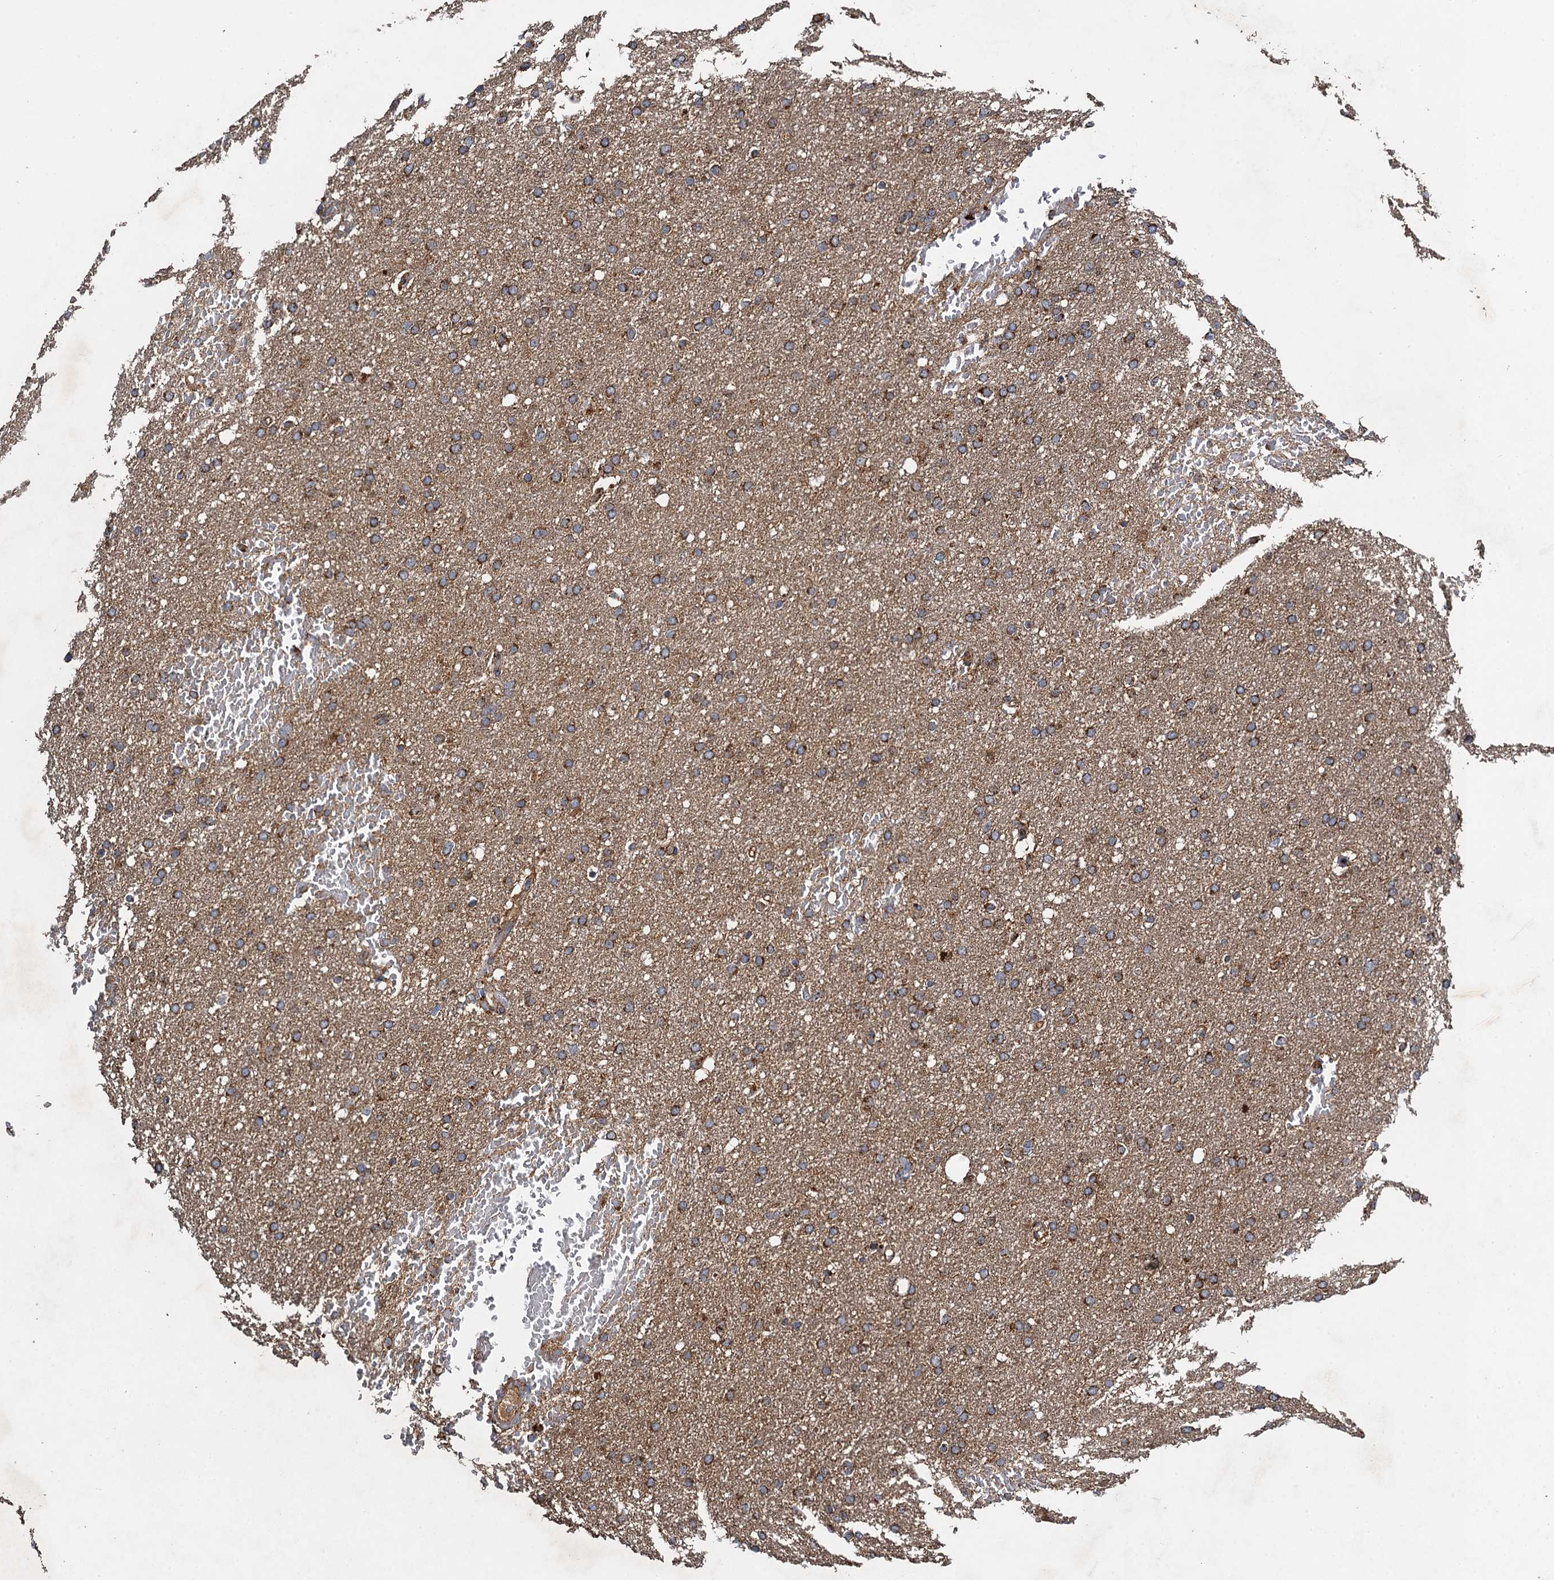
{"staining": {"intensity": "moderate", "quantity": ">75%", "location": "cytoplasmic/membranous"}, "tissue": "glioma", "cell_type": "Tumor cells", "image_type": "cancer", "snomed": [{"axis": "morphology", "description": "Glioma, malignant, High grade"}, {"axis": "topography", "description": "Cerebral cortex"}], "caption": "High-grade glioma (malignant) stained with DAB (3,3'-diaminobenzidine) IHC displays medium levels of moderate cytoplasmic/membranous staining in about >75% of tumor cells.", "gene": "NDUFA13", "patient": {"sex": "female", "age": 36}}